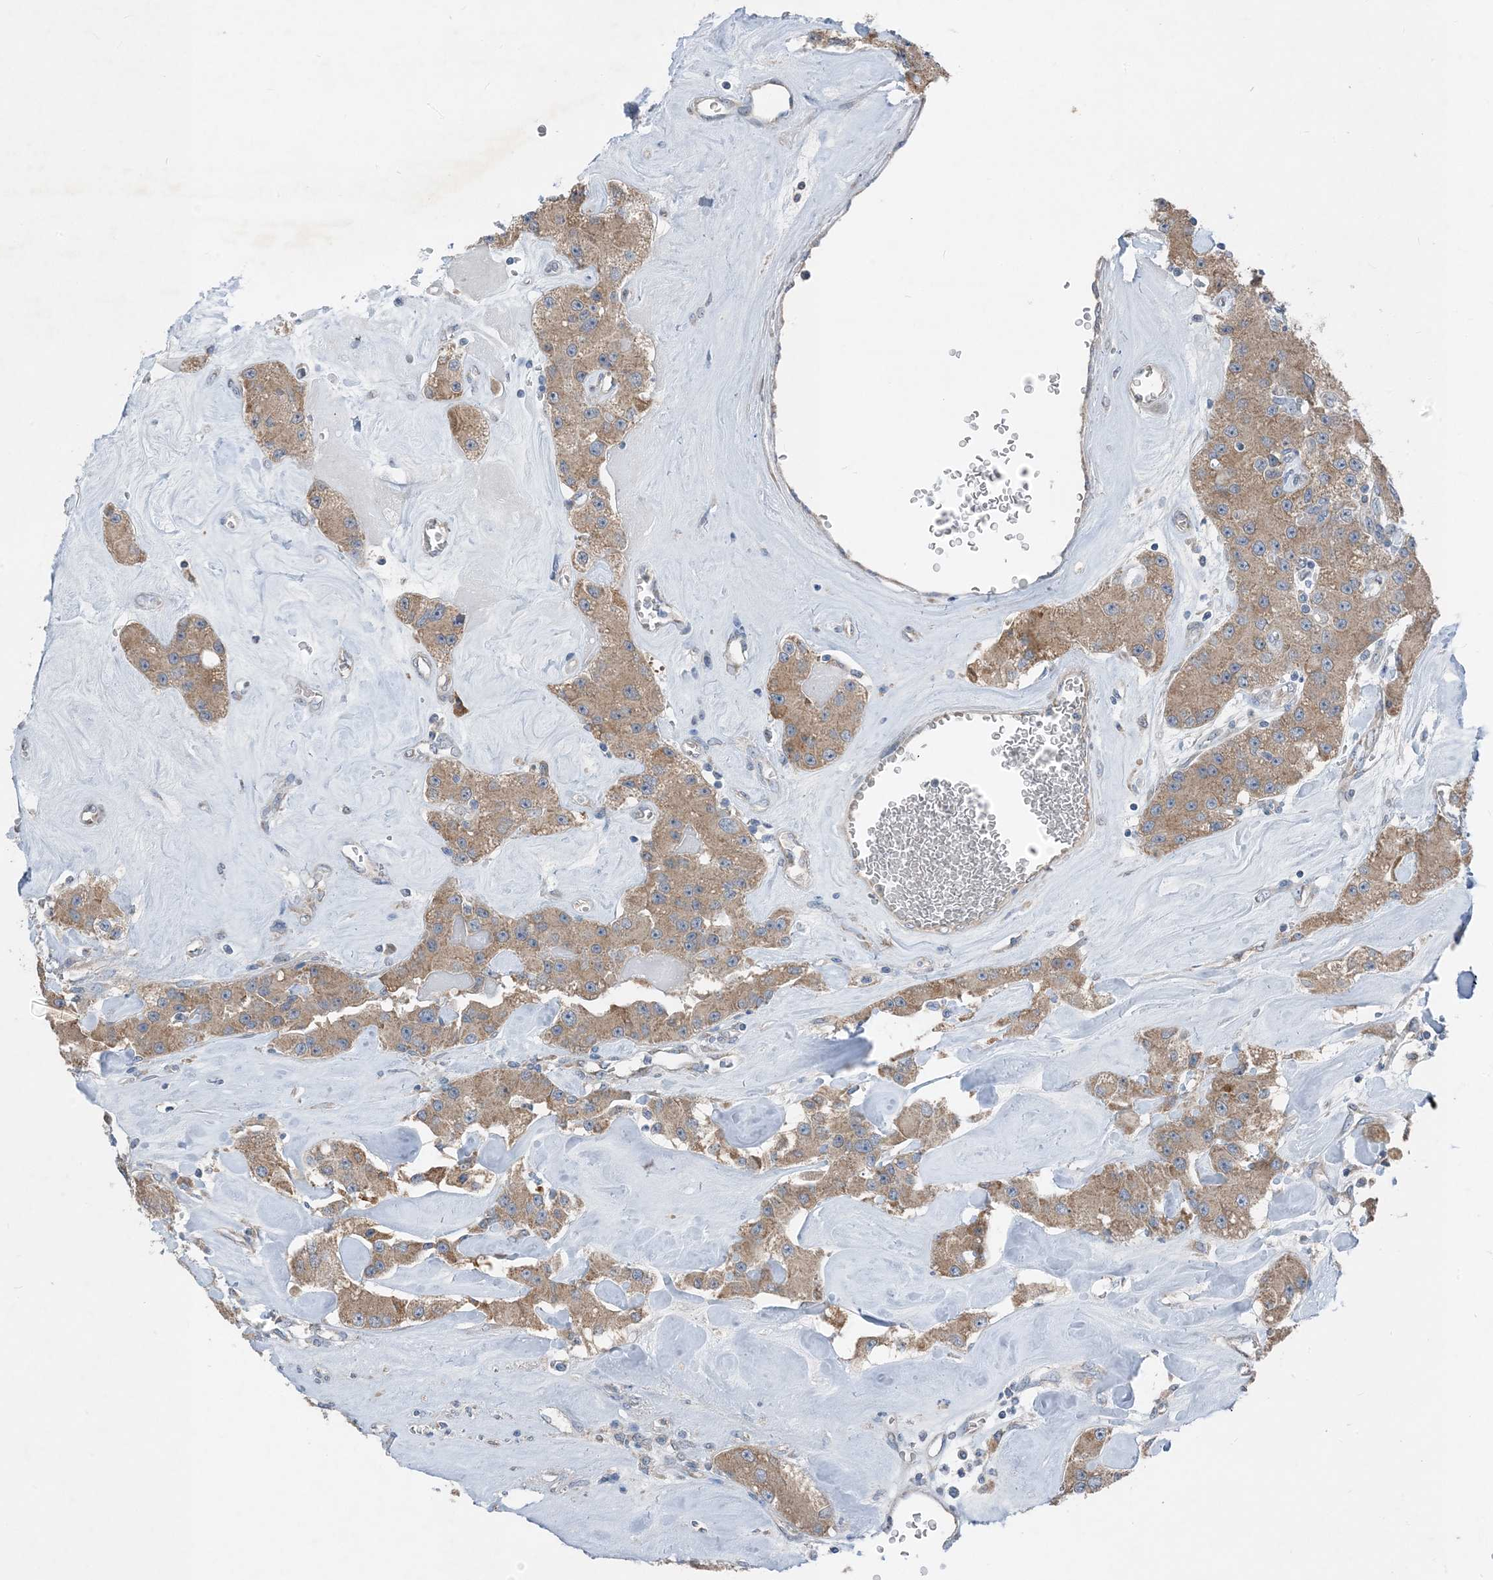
{"staining": {"intensity": "moderate", "quantity": ">75%", "location": "cytoplasmic/membranous"}, "tissue": "carcinoid", "cell_type": "Tumor cells", "image_type": "cancer", "snomed": [{"axis": "morphology", "description": "Carcinoid, malignant, NOS"}, {"axis": "topography", "description": "Pancreas"}], "caption": "Brown immunohistochemical staining in carcinoid demonstrates moderate cytoplasmic/membranous positivity in about >75% of tumor cells. (Brightfield microscopy of DAB IHC at high magnification).", "gene": "DHX30", "patient": {"sex": "male", "age": 41}}